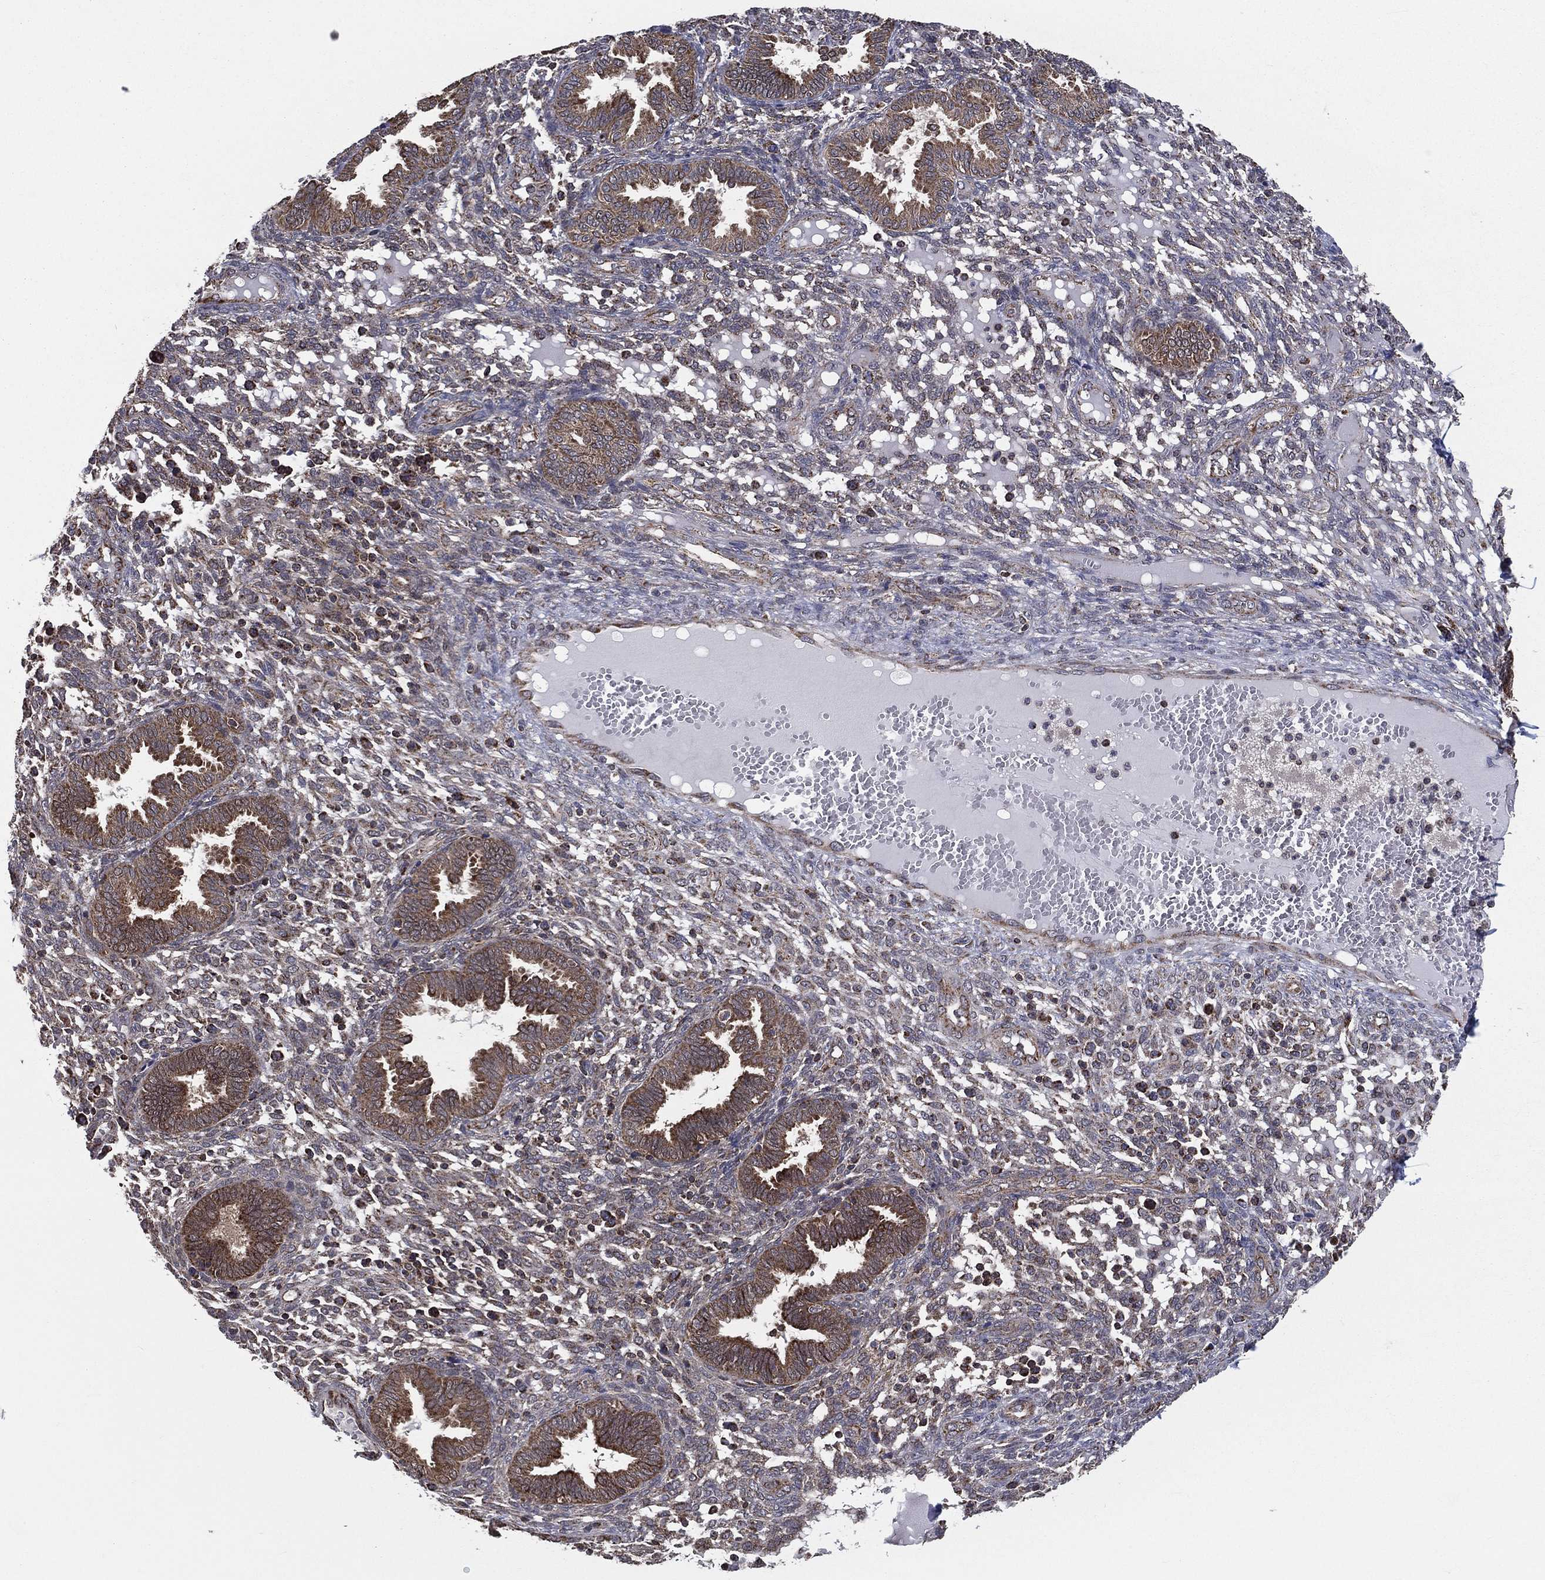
{"staining": {"intensity": "negative", "quantity": "none", "location": "none"}, "tissue": "endometrium", "cell_type": "Cells in endometrial stroma", "image_type": "normal", "snomed": [{"axis": "morphology", "description": "Normal tissue, NOS"}, {"axis": "topography", "description": "Endometrium"}], "caption": "This is a micrograph of immunohistochemistry (IHC) staining of unremarkable endometrium, which shows no expression in cells in endometrial stroma.", "gene": "ENSG00000288684", "patient": {"sex": "female", "age": 42}}